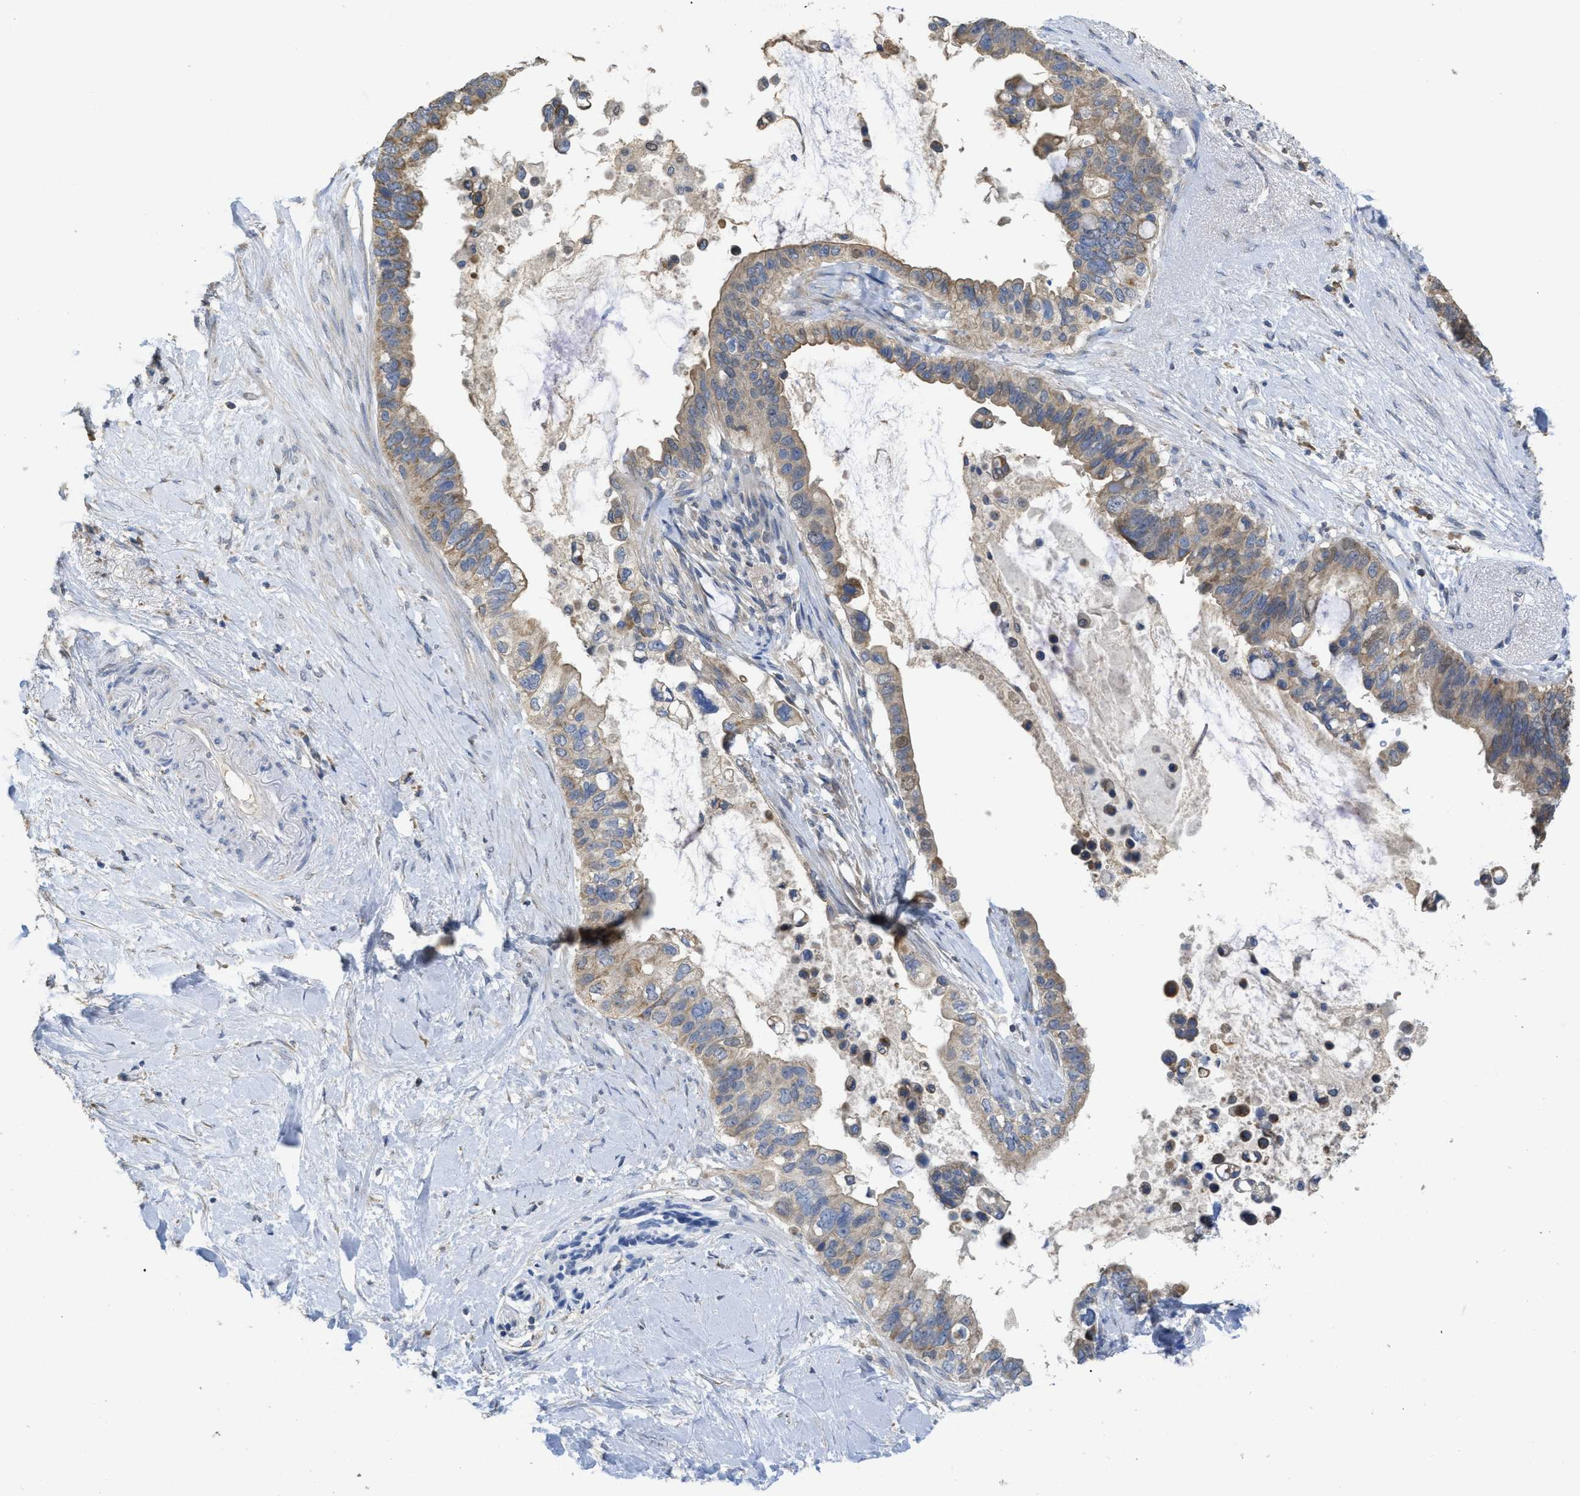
{"staining": {"intensity": "moderate", "quantity": "25%-75%", "location": "cytoplasmic/membranous"}, "tissue": "pancreatic cancer", "cell_type": "Tumor cells", "image_type": "cancer", "snomed": [{"axis": "morphology", "description": "Adenocarcinoma, NOS"}, {"axis": "topography", "description": "Pancreas"}], "caption": "Immunohistochemical staining of adenocarcinoma (pancreatic) exhibits moderate cytoplasmic/membranous protein expression in approximately 25%-75% of tumor cells.", "gene": "SFXN2", "patient": {"sex": "female", "age": 56}}